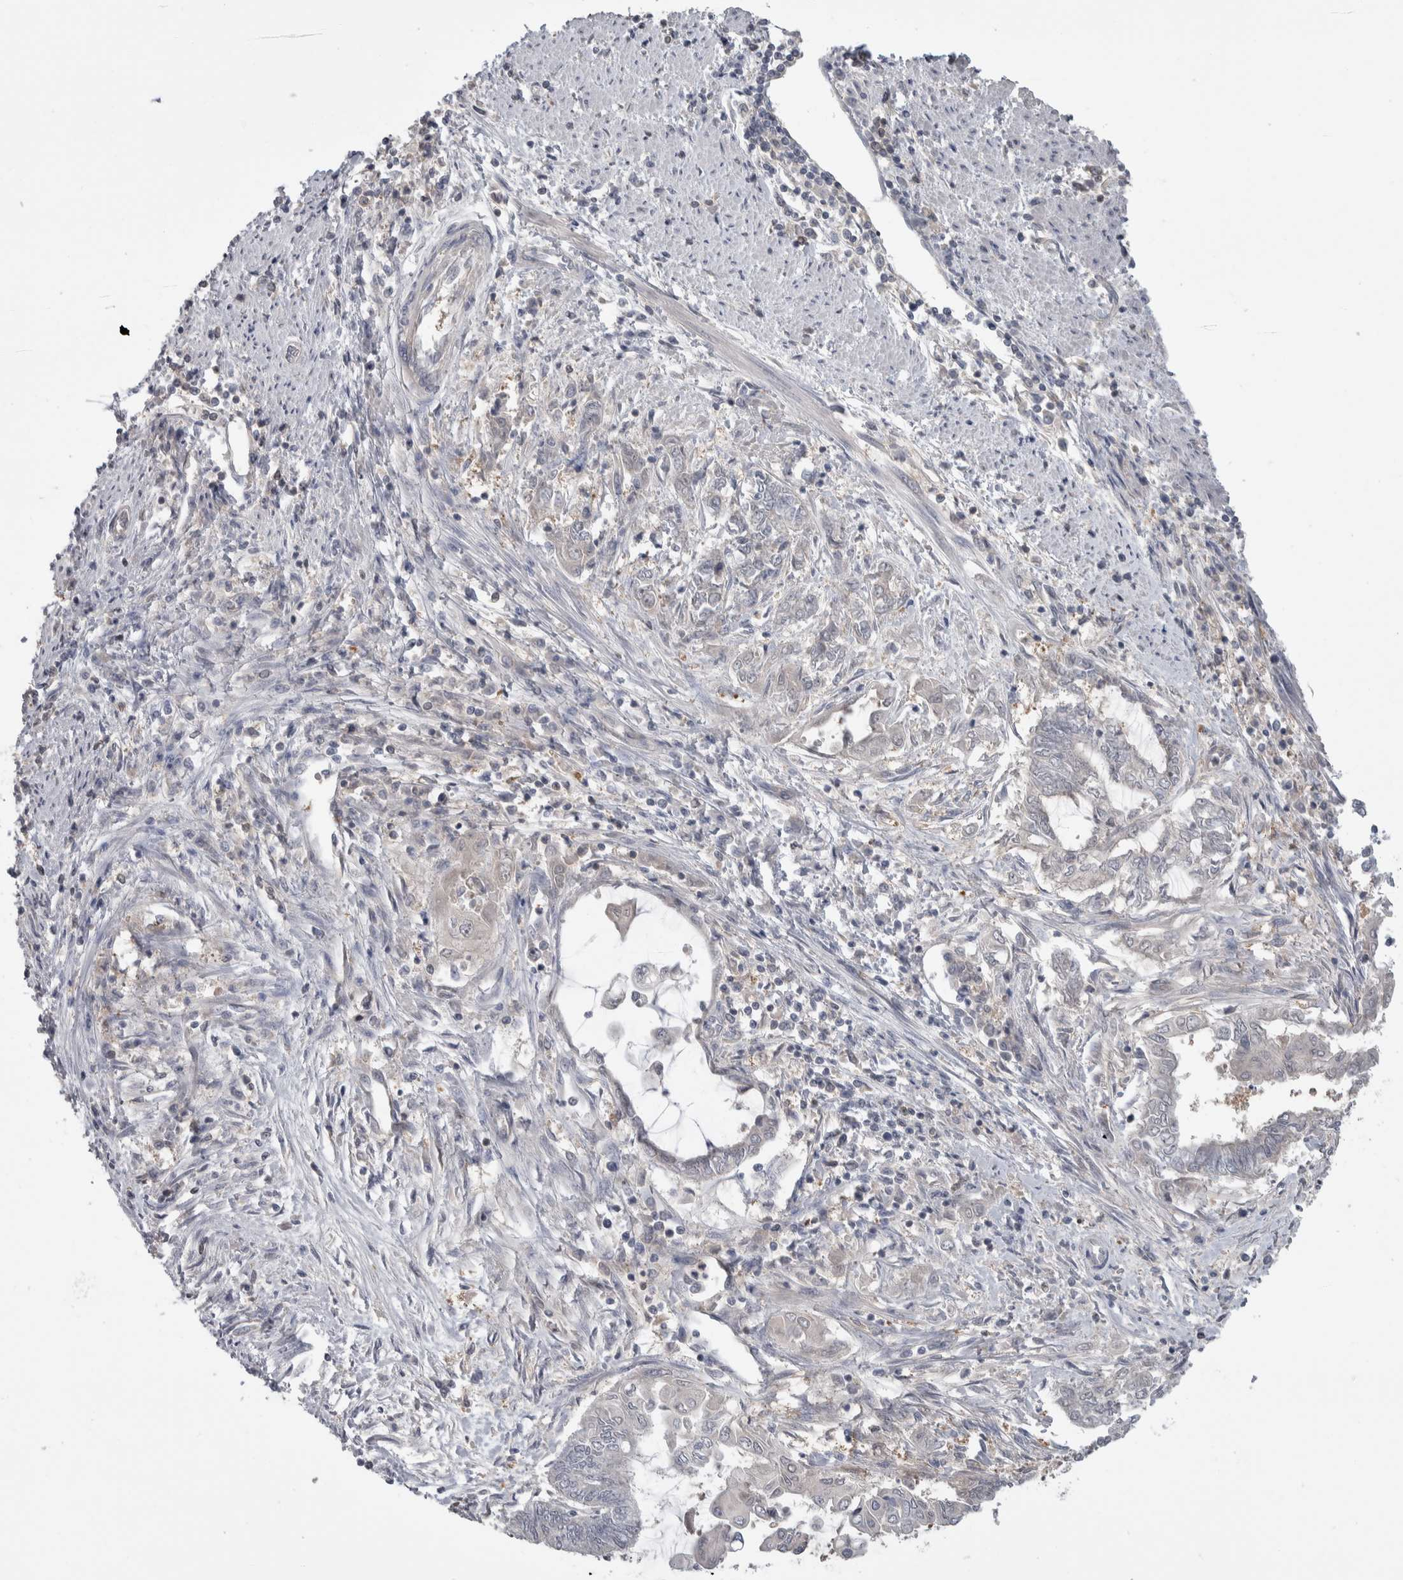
{"staining": {"intensity": "negative", "quantity": "none", "location": "none"}, "tissue": "endometrial cancer", "cell_type": "Tumor cells", "image_type": "cancer", "snomed": [{"axis": "morphology", "description": "Adenocarcinoma, NOS"}, {"axis": "topography", "description": "Uterus"}, {"axis": "topography", "description": "Endometrium"}], "caption": "This photomicrograph is of endometrial adenocarcinoma stained with IHC to label a protein in brown with the nuclei are counter-stained blue. There is no staining in tumor cells.", "gene": "HTATIP2", "patient": {"sex": "female", "age": 70}}